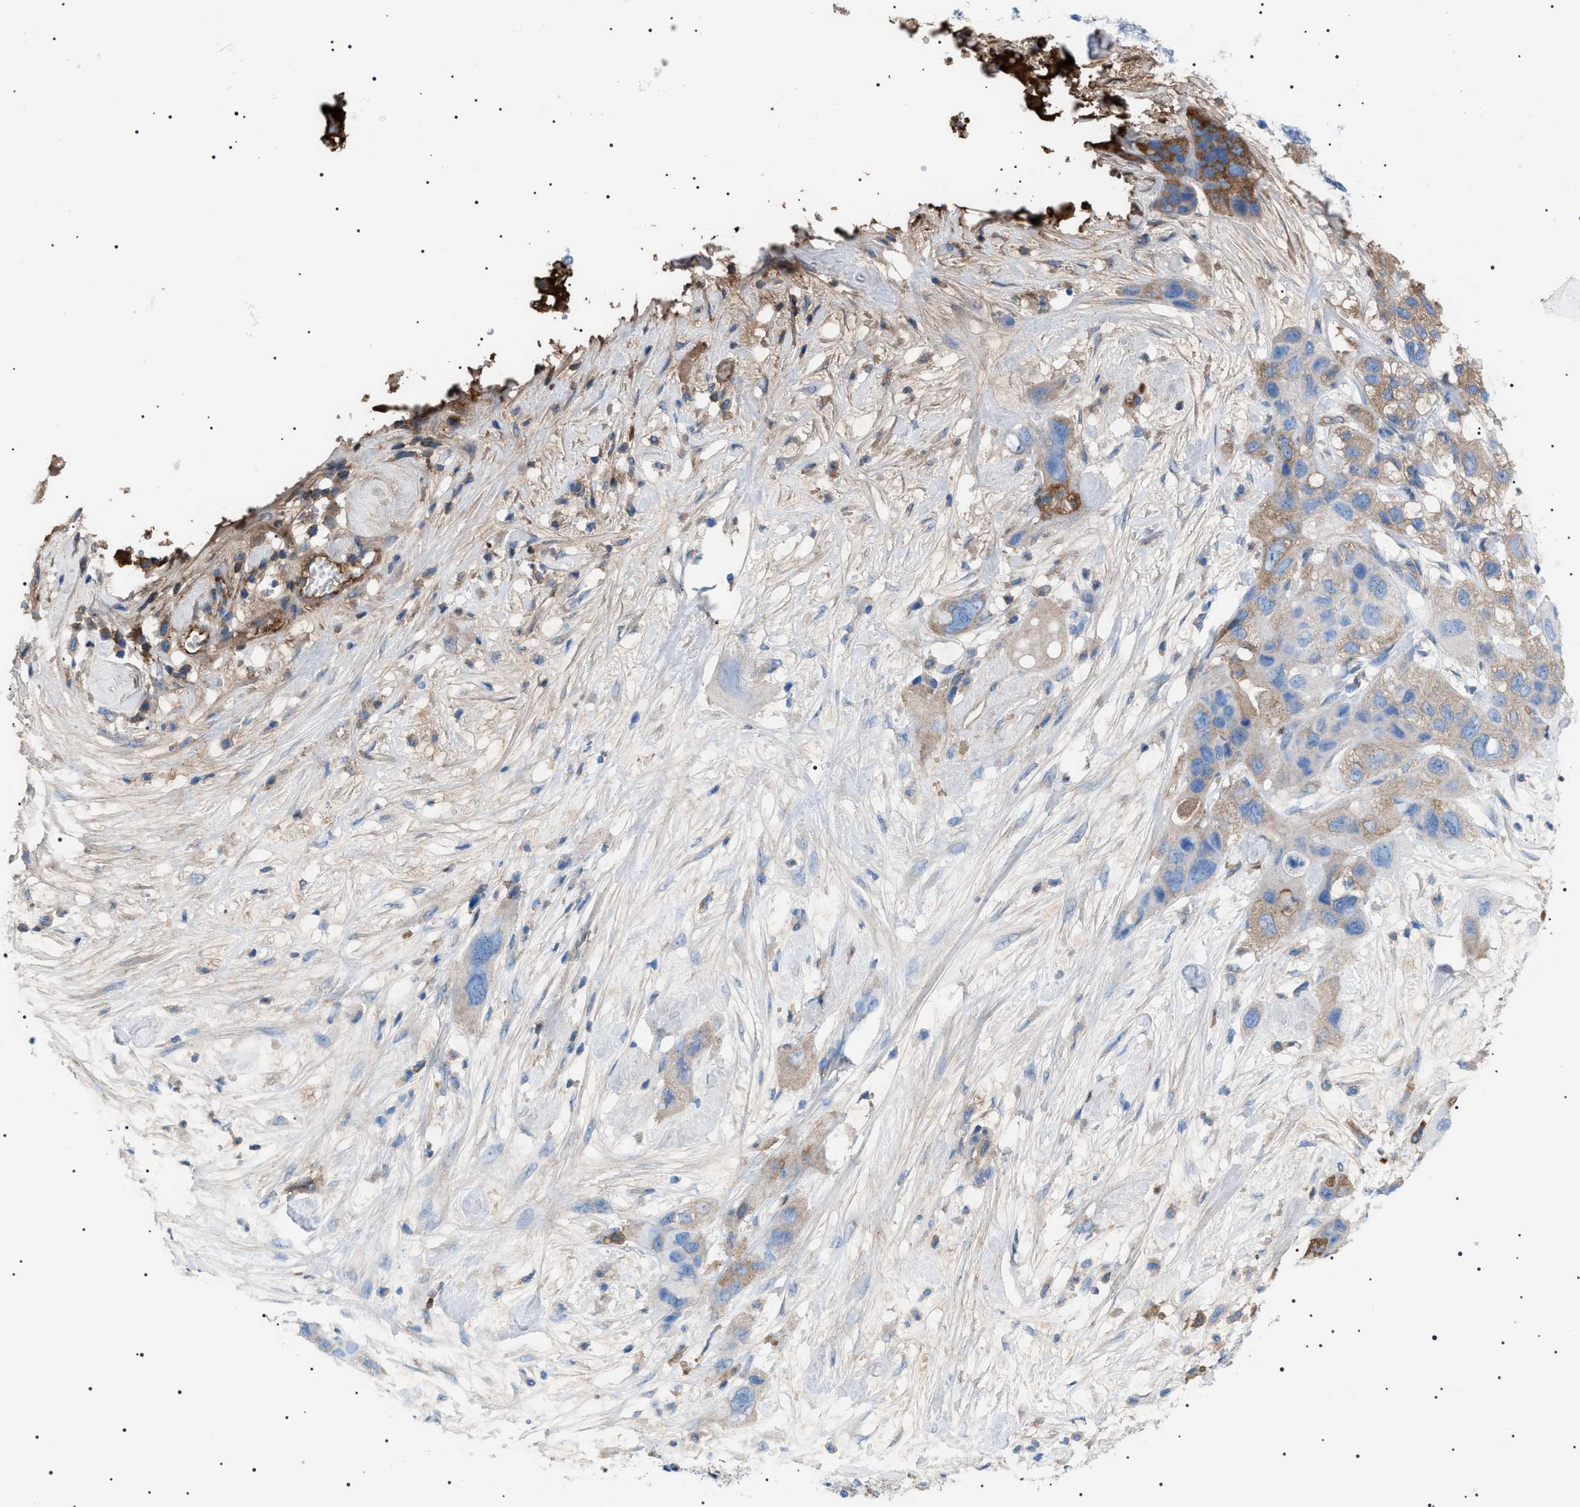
{"staining": {"intensity": "weak", "quantity": ">75%", "location": "cytoplasmic/membranous"}, "tissue": "pancreatic cancer", "cell_type": "Tumor cells", "image_type": "cancer", "snomed": [{"axis": "morphology", "description": "Adenocarcinoma, NOS"}, {"axis": "topography", "description": "Pancreas"}], "caption": "Immunohistochemistry (IHC) (DAB) staining of pancreatic cancer (adenocarcinoma) displays weak cytoplasmic/membranous protein staining in approximately >75% of tumor cells. The protein is shown in brown color, while the nuclei are stained blue.", "gene": "LPA", "patient": {"sex": "female", "age": 71}}